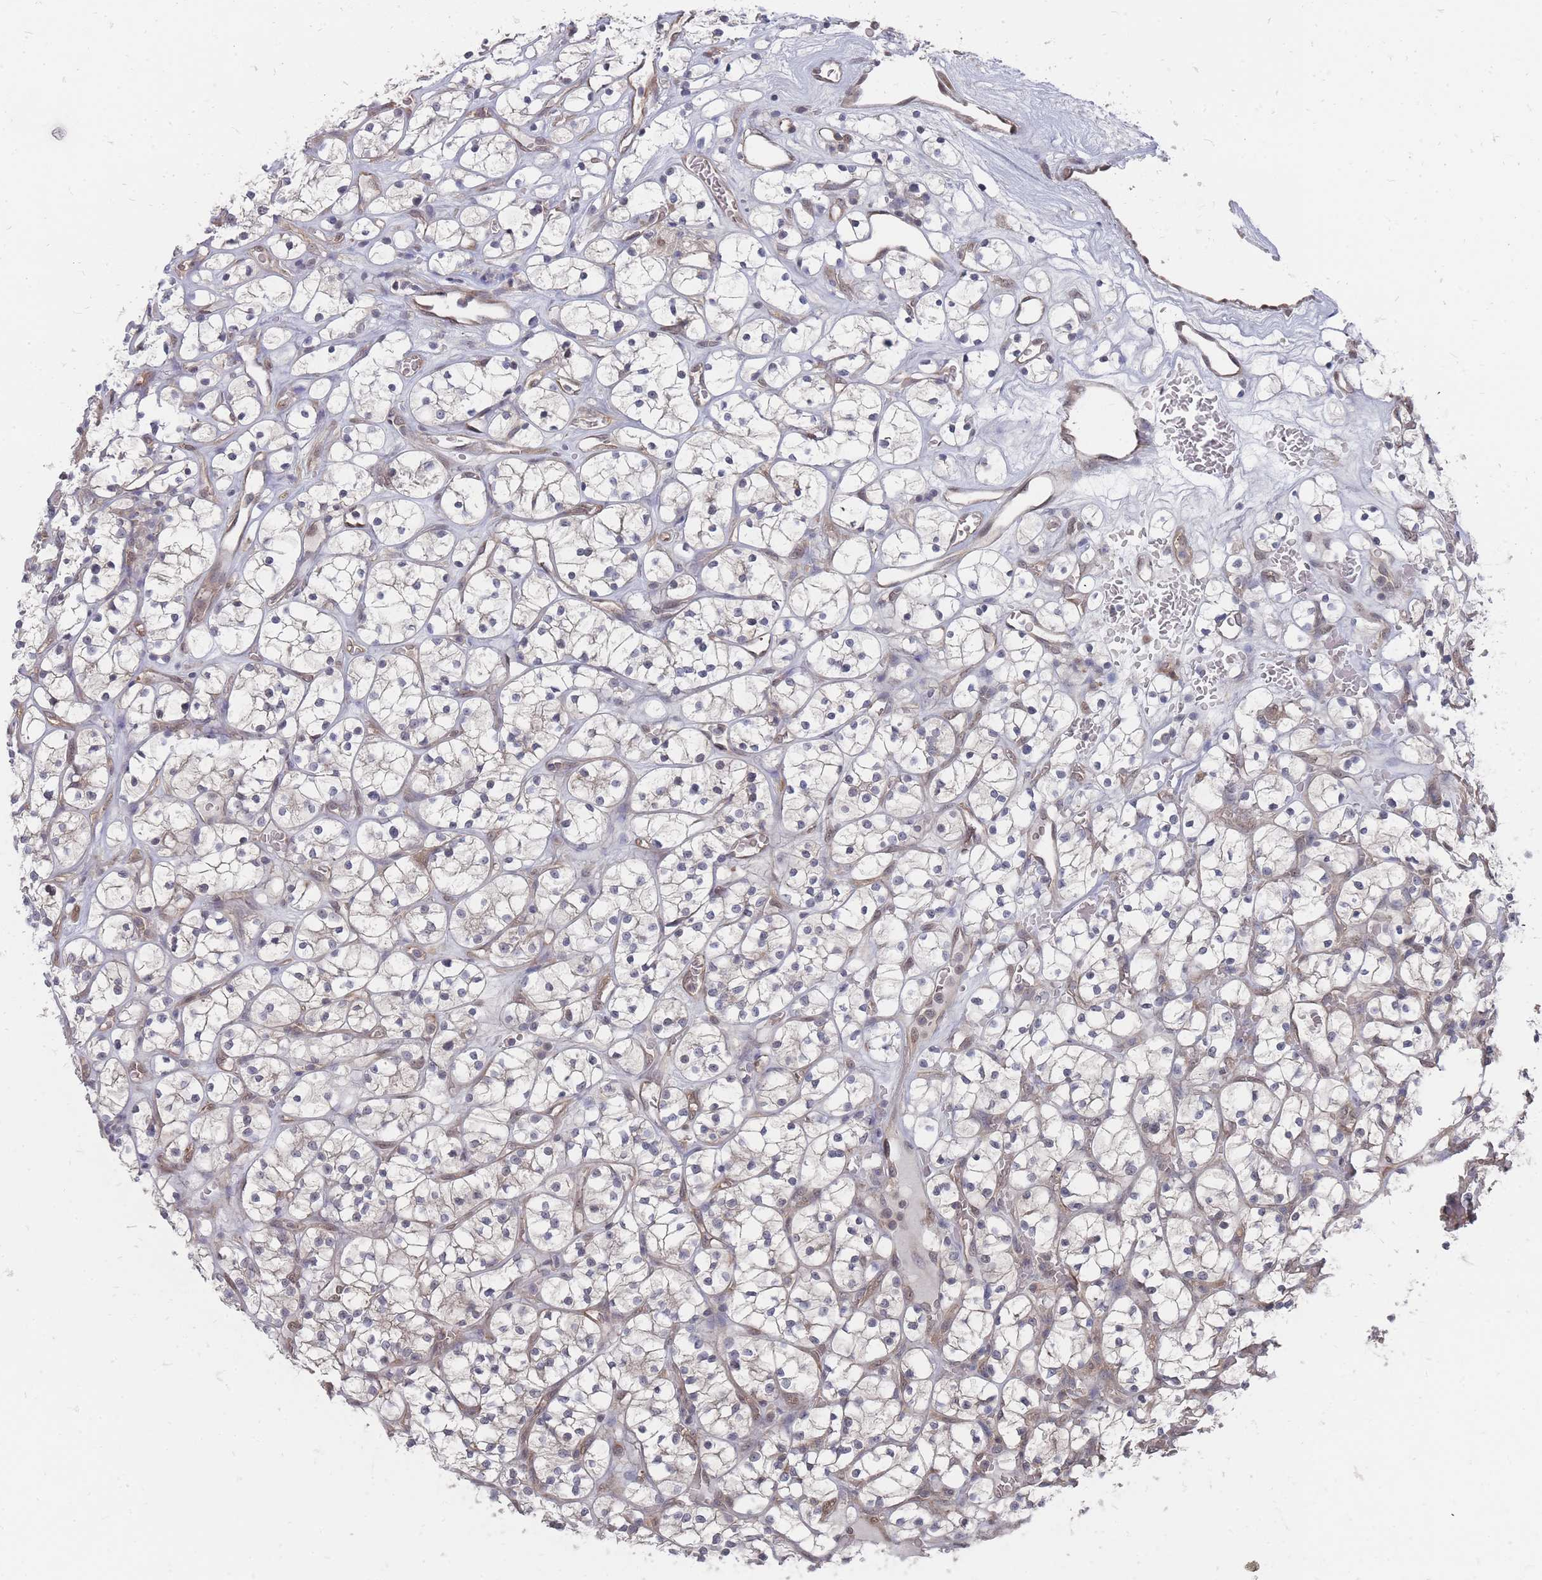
{"staining": {"intensity": "negative", "quantity": "none", "location": "none"}, "tissue": "renal cancer", "cell_type": "Tumor cells", "image_type": "cancer", "snomed": [{"axis": "morphology", "description": "Adenocarcinoma, NOS"}, {"axis": "topography", "description": "Kidney"}], "caption": "Tumor cells show no significant protein staining in renal cancer. Brightfield microscopy of IHC stained with DAB (3,3'-diaminobenzidine) (brown) and hematoxylin (blue), captured at high magnification.", "gene": "NKD1", "patient": {"sex": "female", "age": 64}}